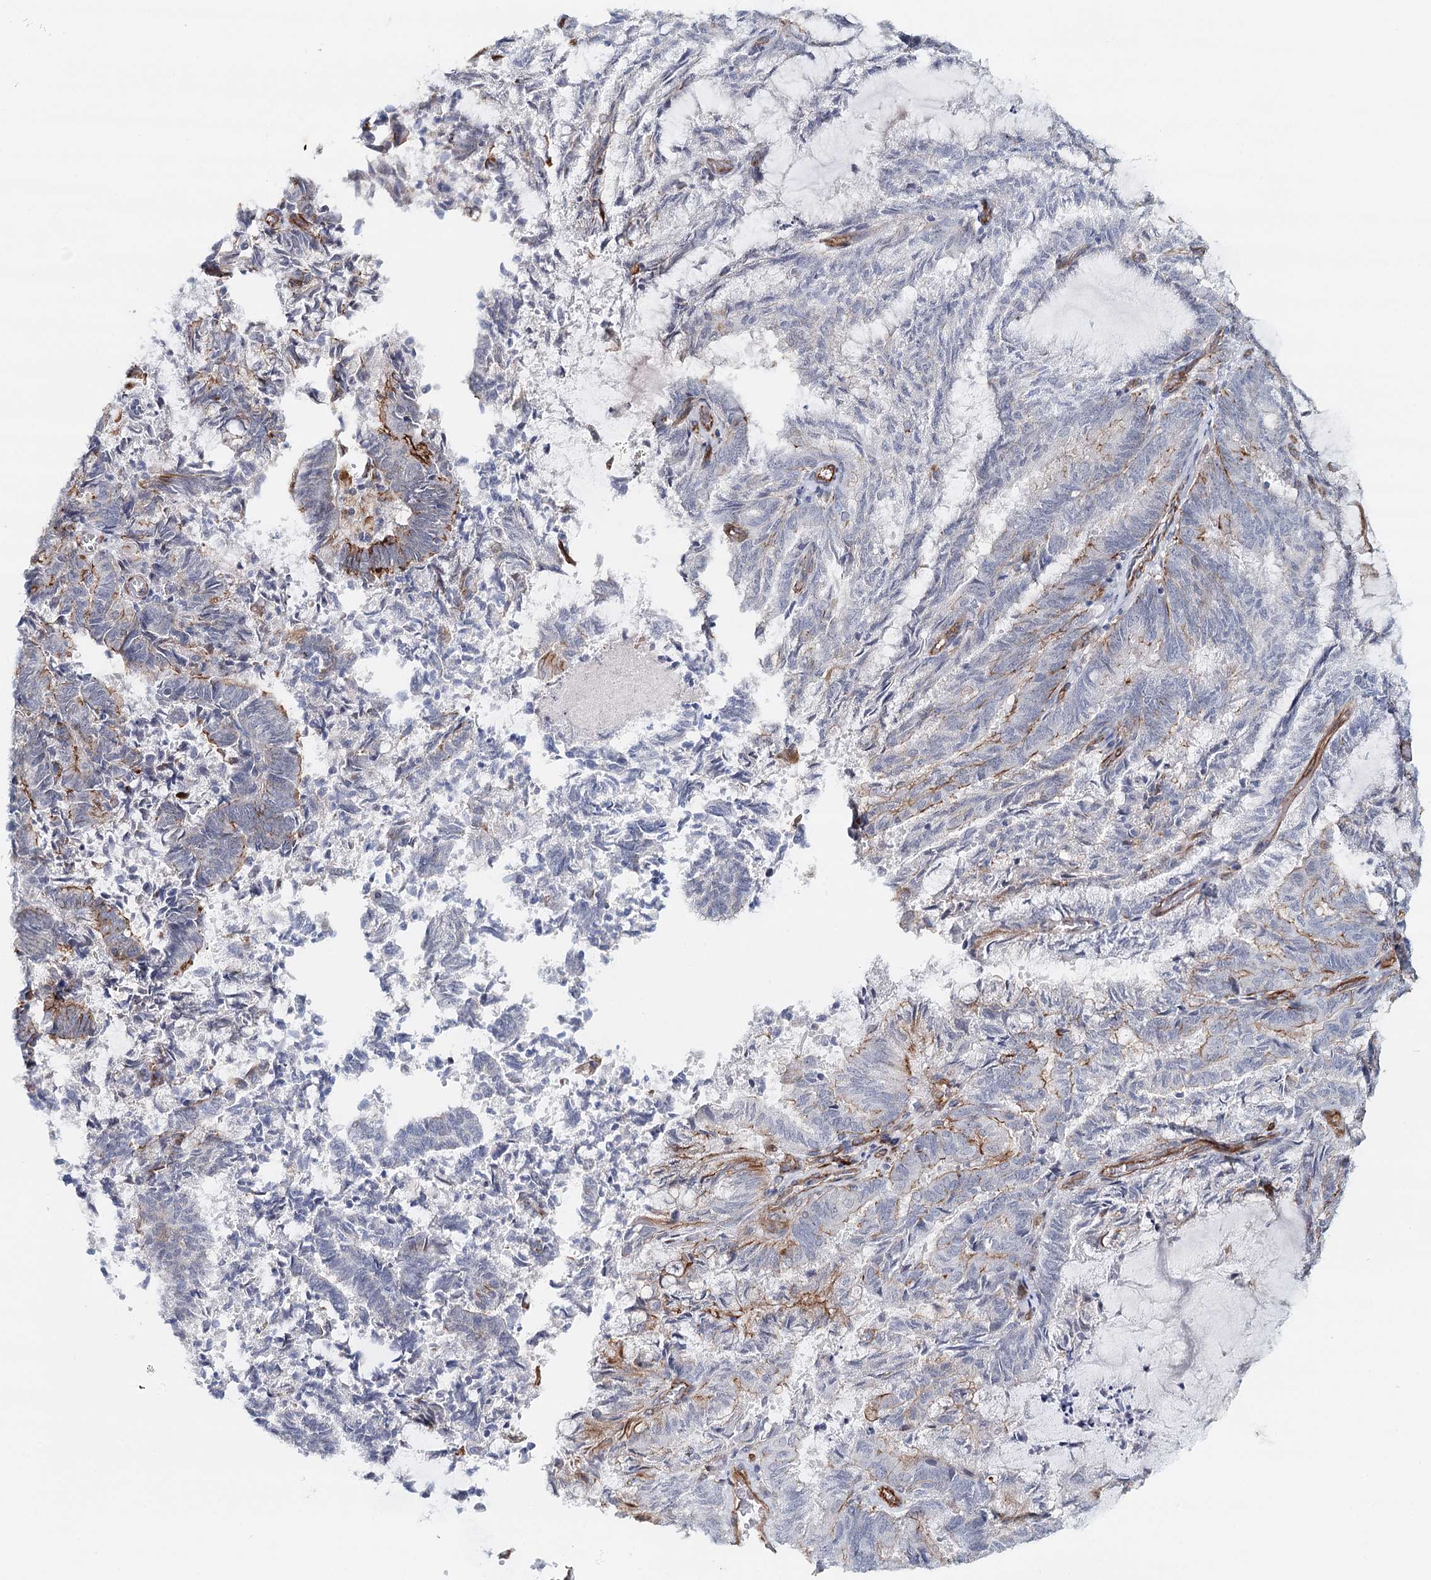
{"staining": {"intensity": "moderate", "quantity": "<25%", "location": "cytoplasmic/membranous"}, "tissue": "endometrial cancer", "cell_type": "Tumor cells", "image_type": "cancer", "snomed": [{"axis": "morphology", "description": "Adenocarcinoma, NOS"}, {"axis": "topography", "description": "Endometrium"}], "caption": "IHC (DAB (3,3'-diaminobenzidine)) staining of endometrial cancer (adenocarcinoma) exhibits moderate cytoplasmic/membranous protein positivity in approximately <25% of tumor cells.", "gene": "SYNPO", "patient": {"sex": "female", "age": 80}}